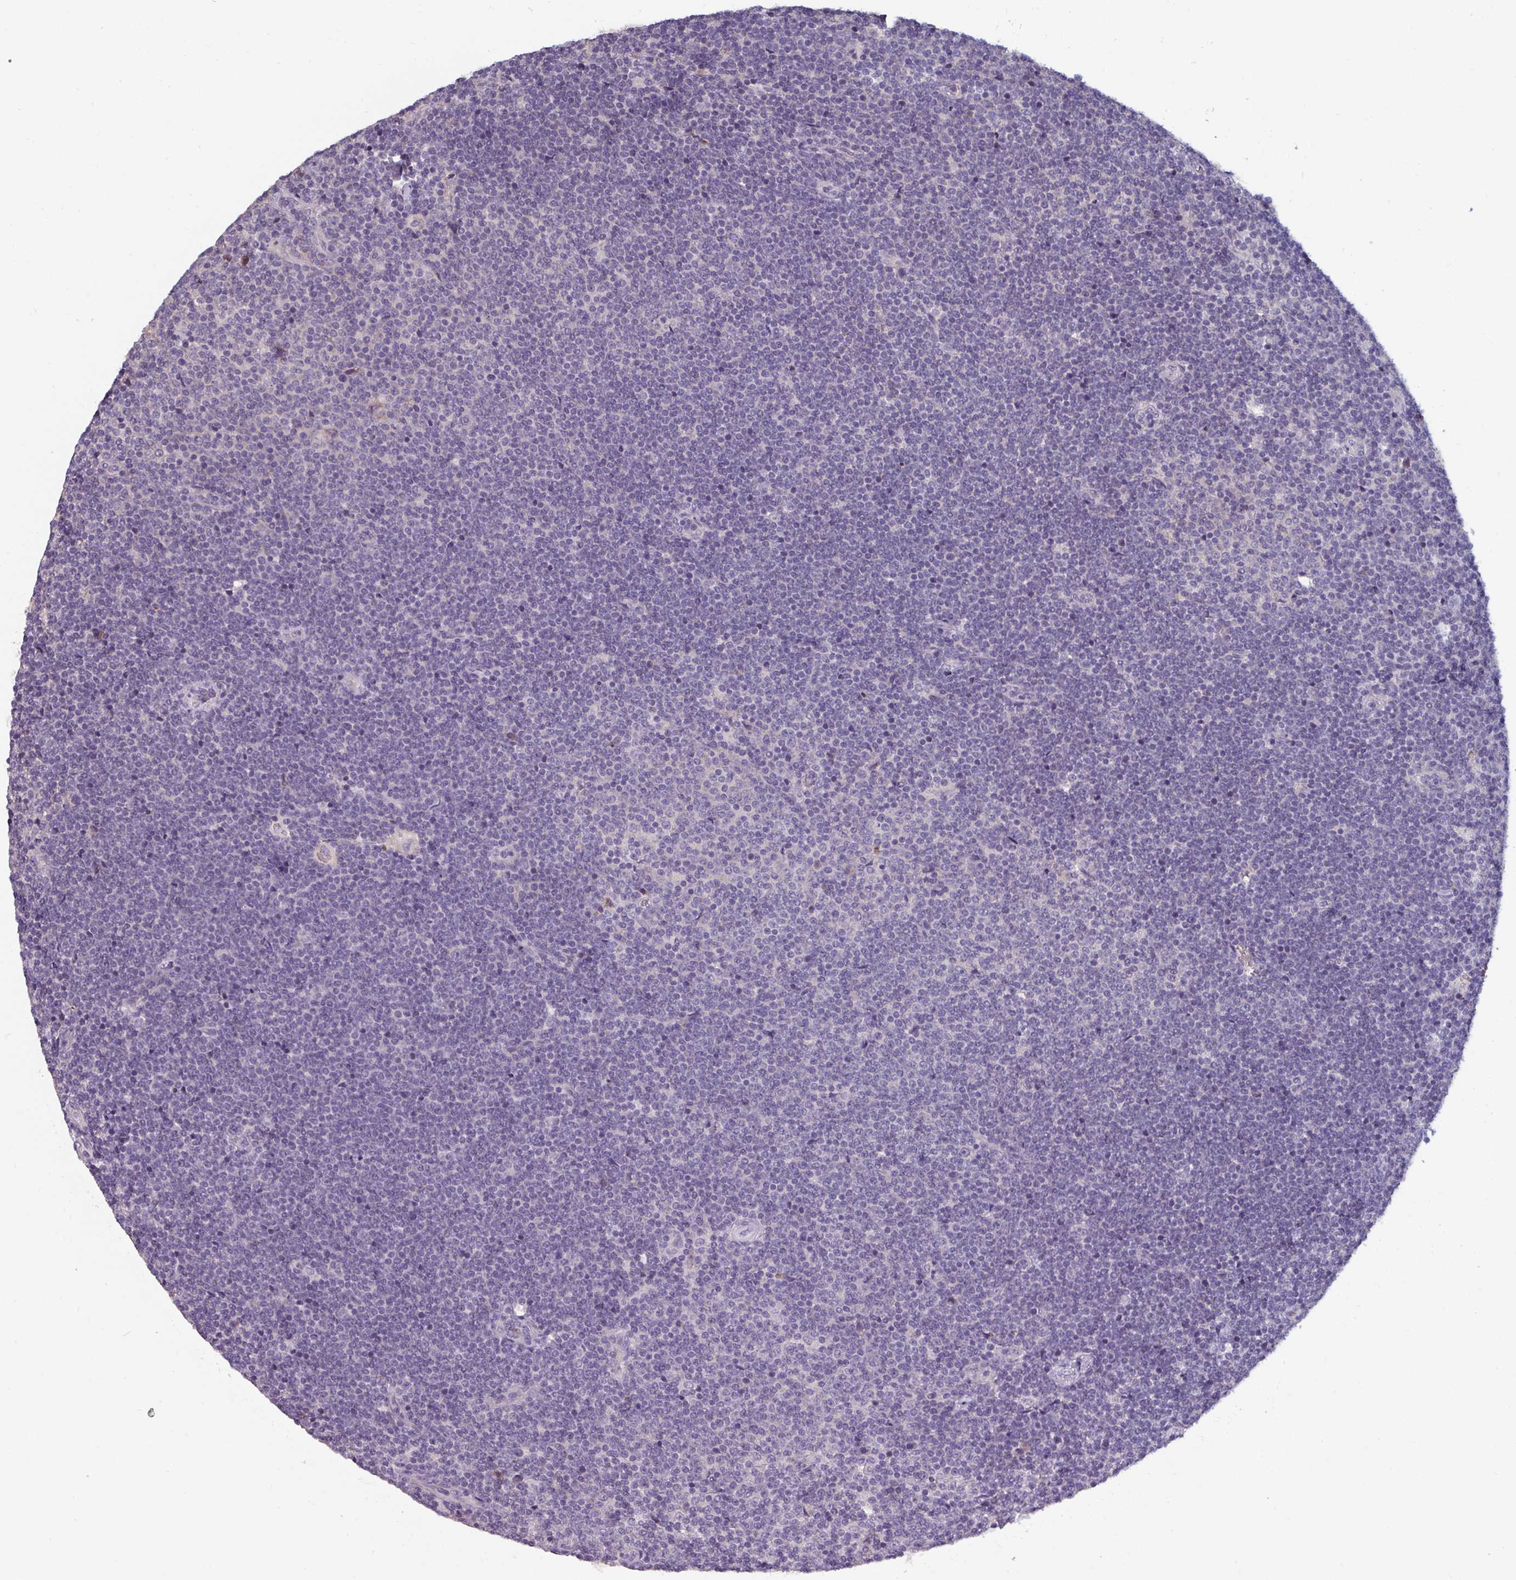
{"staining": {"intensity": "negative", "quantity": "none", "location": "none"}, "tissue": "lymphoma", "cell_type": "Tumor cells", "image_type": "cancer", "snomed": [{"axis": "morphology", "description": "Malignant lymphoma, non-Hodgkin's type, Low grade"}, {"axis": "topography", "description": "Lymph node"}], "caption": "An immunohistochemistry (IHC) photomicrograph of malignant lymphoma, non-Hodgkin's type (low-grade) is shown. There is no staining in tumor cells of malignant lymphoma, non-Hodgkin's type (low-grade).", "gene": "PRAMEF8", "patient": {"sex": "male", "age": 48}}